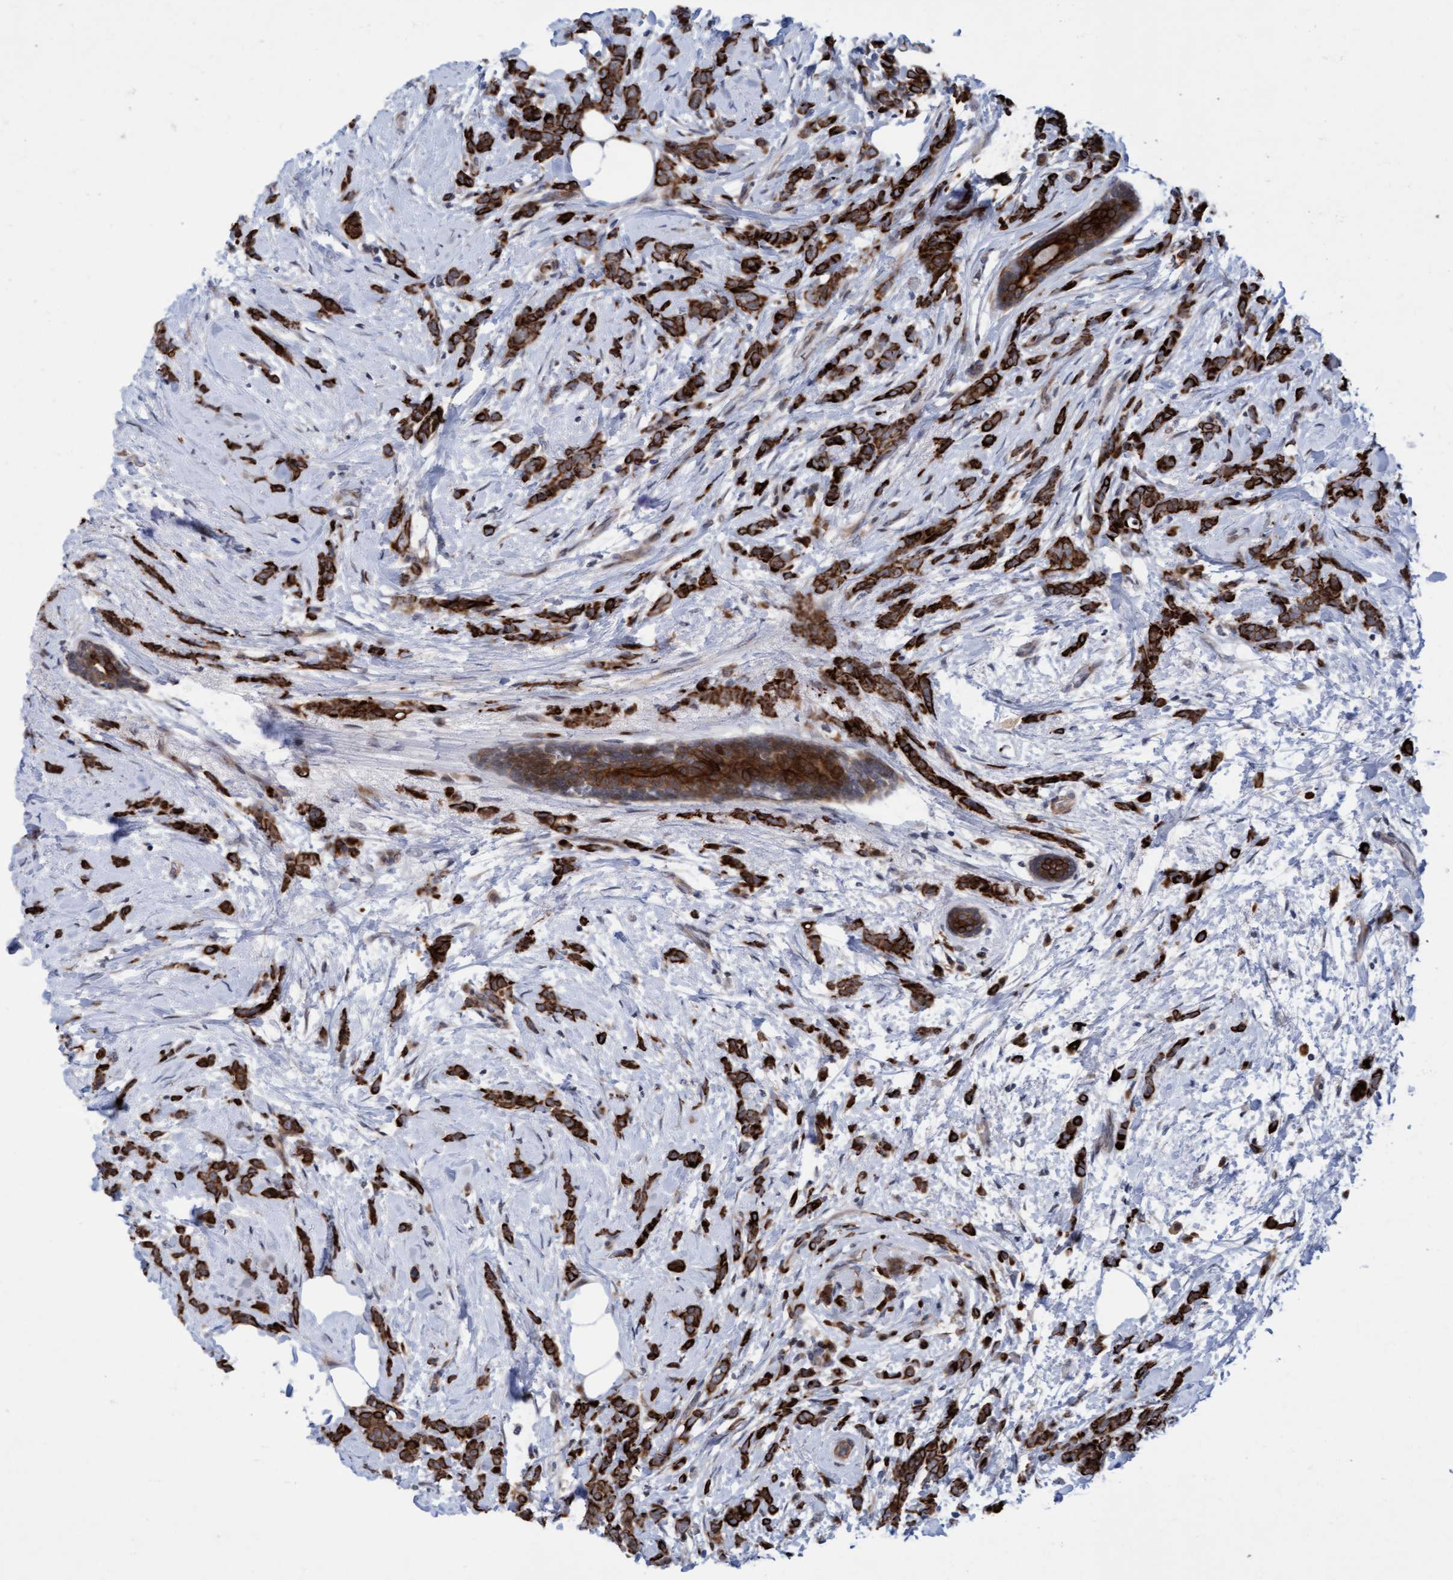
{"staining": {"intensity": "strong", "quantity": ">75%", "location": "cytoplasmic/membranous"}, "tissue": "breast cancer", "cell_type": "Tumor cells", "image_type": "cancer", "snomed": [{"axis": "morphology", "description": "Lobular carcinoma, in situ"}, {"axis": "morphology", "description": "Lobular carcinoma"}, {"axis": "topography", "description": "Breast"}], "caption": "IHC micrograph of neoplastic tissue: human lobular carcinoma in situ (breast) stained using immunohistochemistry displays high levels of strong protein expression localized specifically in the cytoplasmic/membranous of tumor cells, appearing as a cytoplasmic/membranous brown color.", "gene": "RAP1GAP2", "patient": {"sex": "female", "age": 41}}